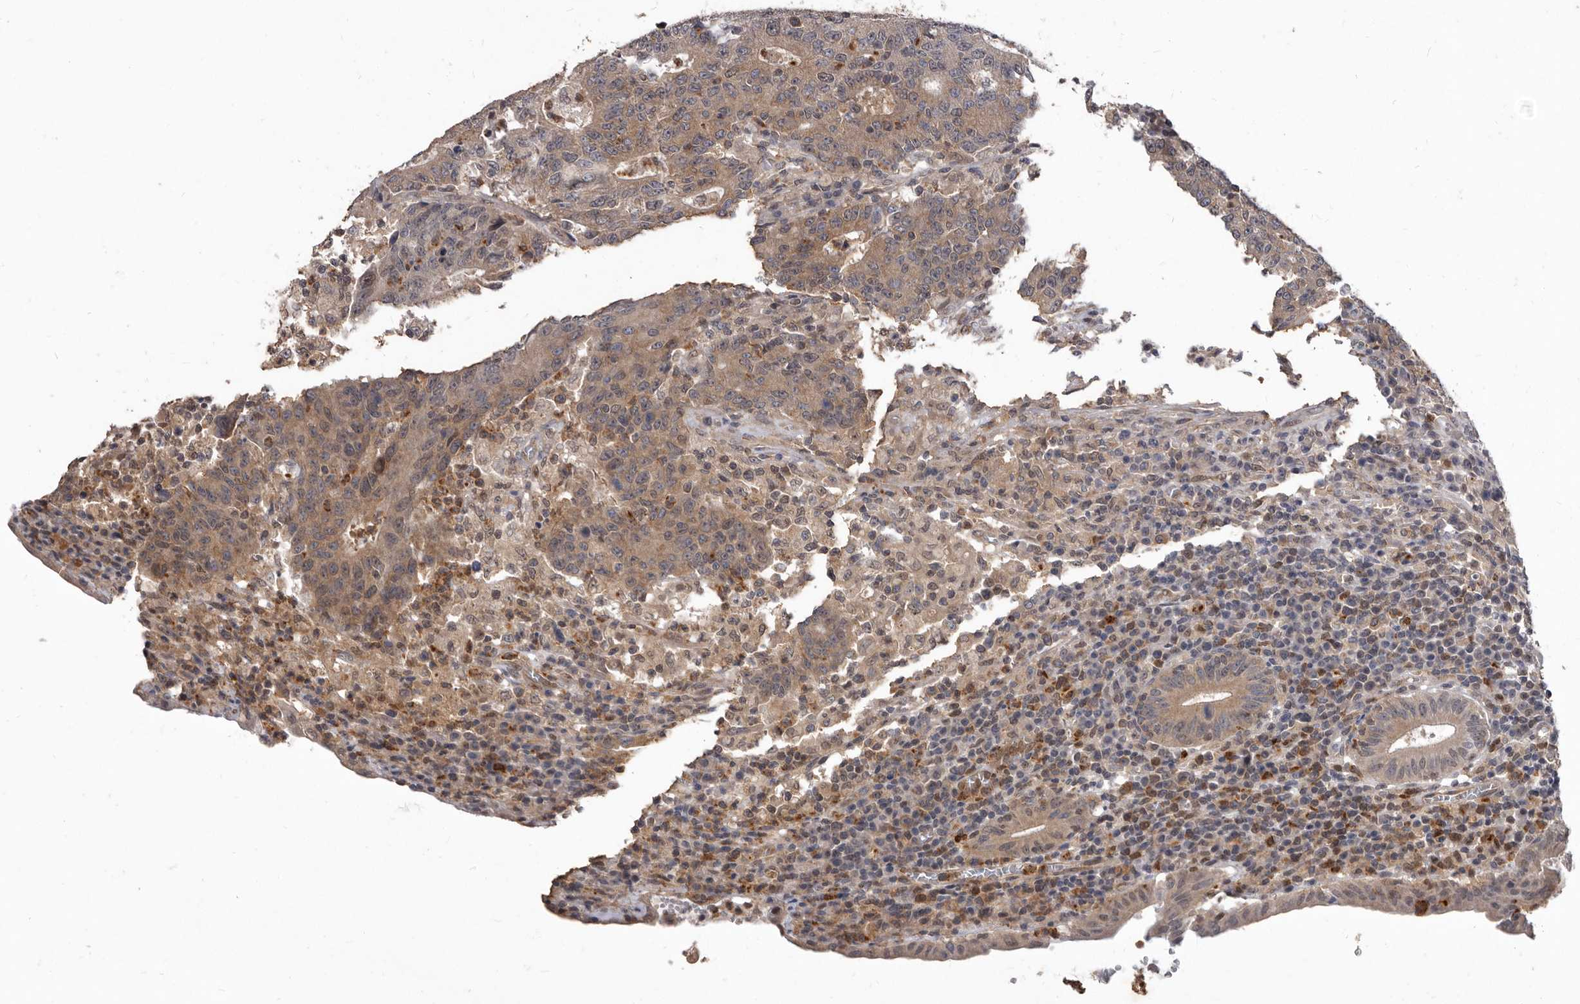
{"staining": {"intensity": "moderate", "quantity": ">75%", "location": "cytoplasmic/membranous"}, "tissue": "colorectal cancer", "cell_type": "Tumor cells", "image_type": "cancer", "snomed": [{"axis": "morphology", "description": "Adenocarcinoma, NOS"}, {"axis": "topography", "description": "Colon"}], "caption": "Colorectal cancer stained with IHC displays moderate cytoplasmic/membranous staining in approximately >75% of tumor cells.", "gene": "ACLY", "patient": {"sex": "female", "age": 75}}